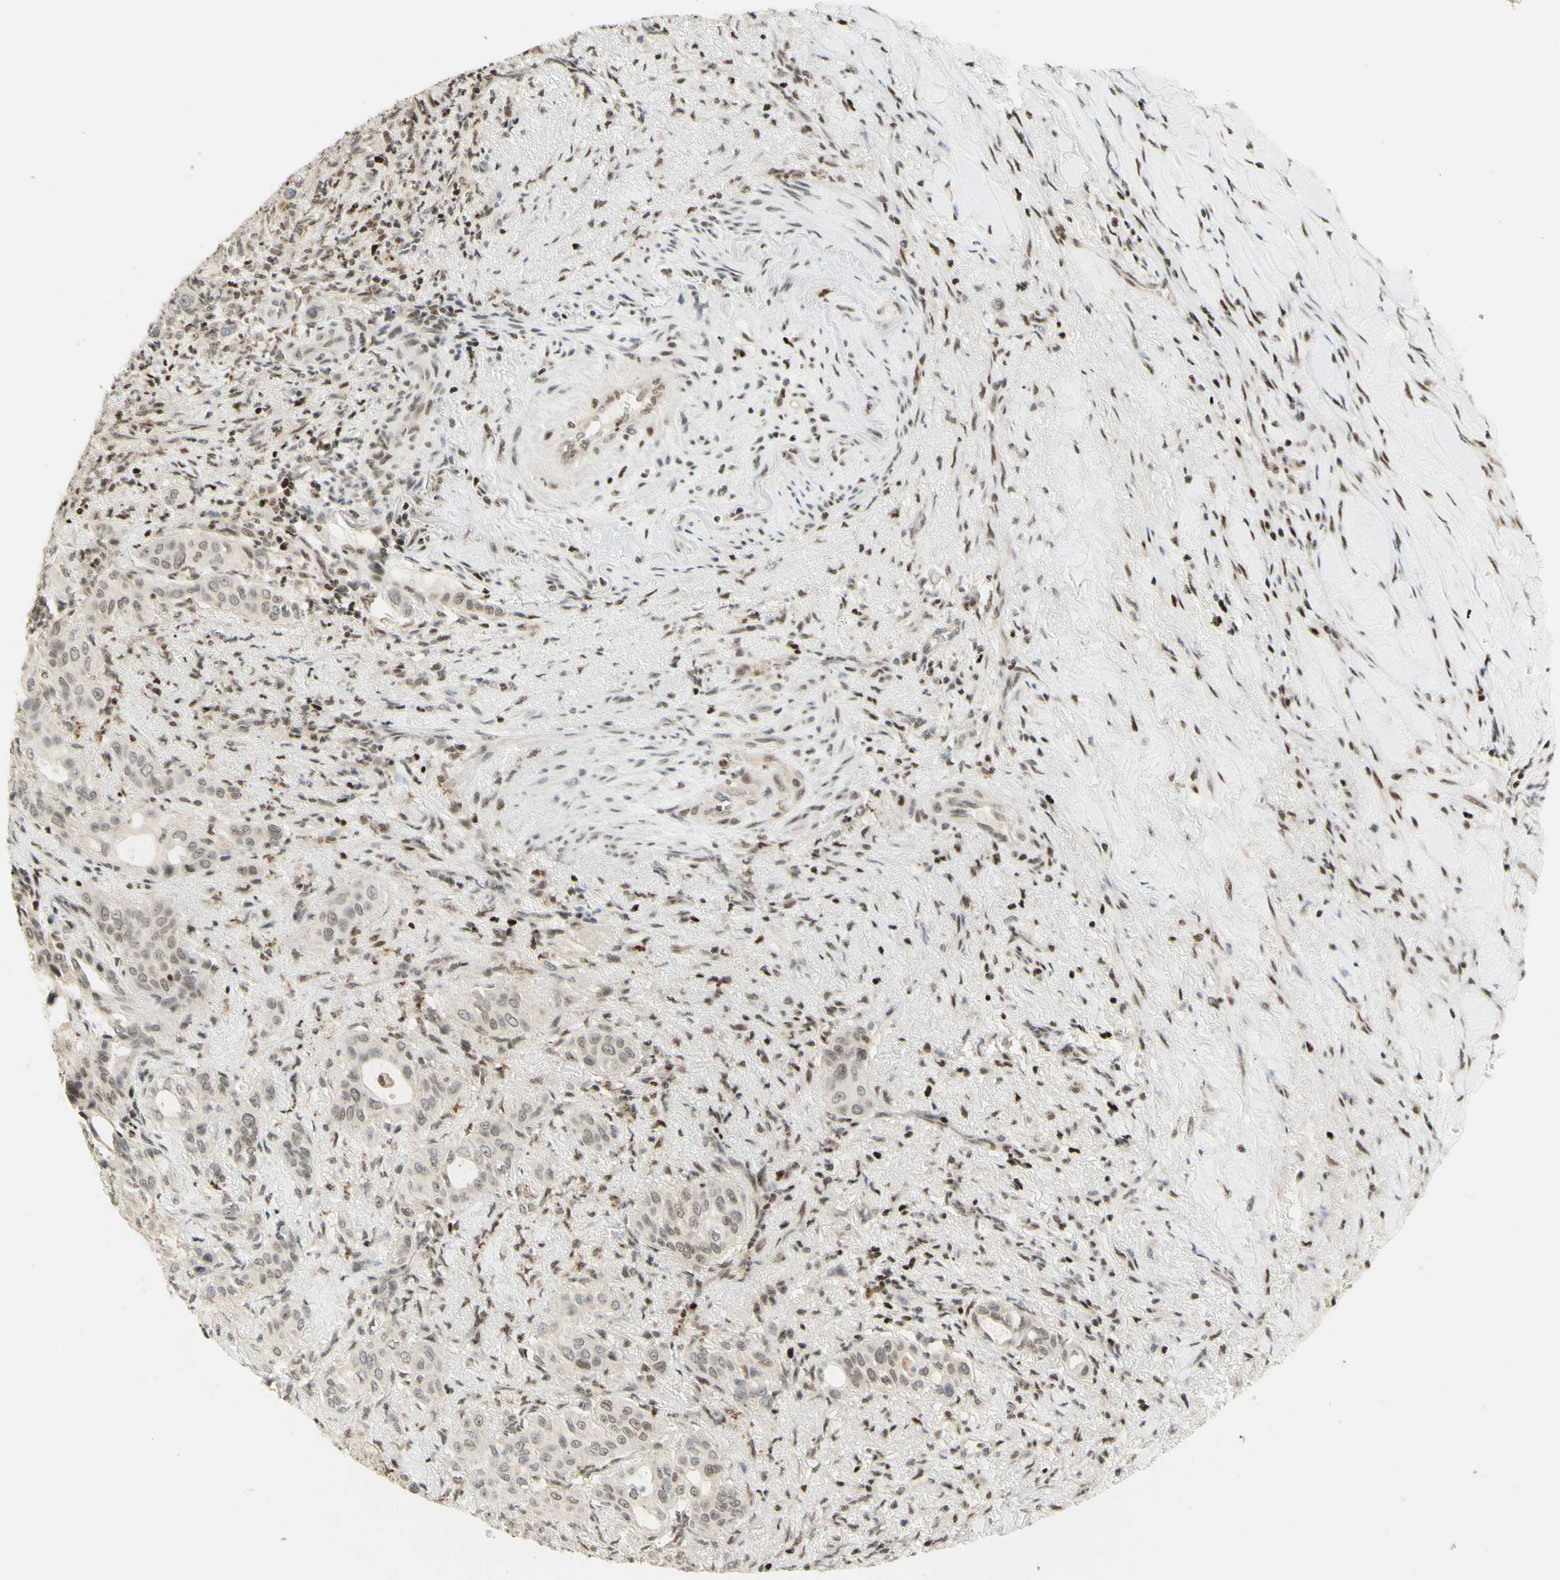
{"staining": {"intensity": "weak", "quantity": ">75%", "location": "cytoplasmic/membranous,nuclear"}, "tissue": "liver cancer", "cell_type": "Tumor cells", "image_type": "cancer", "snomed": [{"axis": "morphology", "description": "Cholangiocarcinoma"}, {"axis": "topography", "description": "Liver"}], "caption": "IHC photomicrograph of human liver cancer stained for a protein (brown), which exhibits low levels of weak cytoplasmic/membranous and nuclear expression in about >75% of tumor cells.", "gene": "CDKL5", "patient": {"sex": "female", "age": 67}}